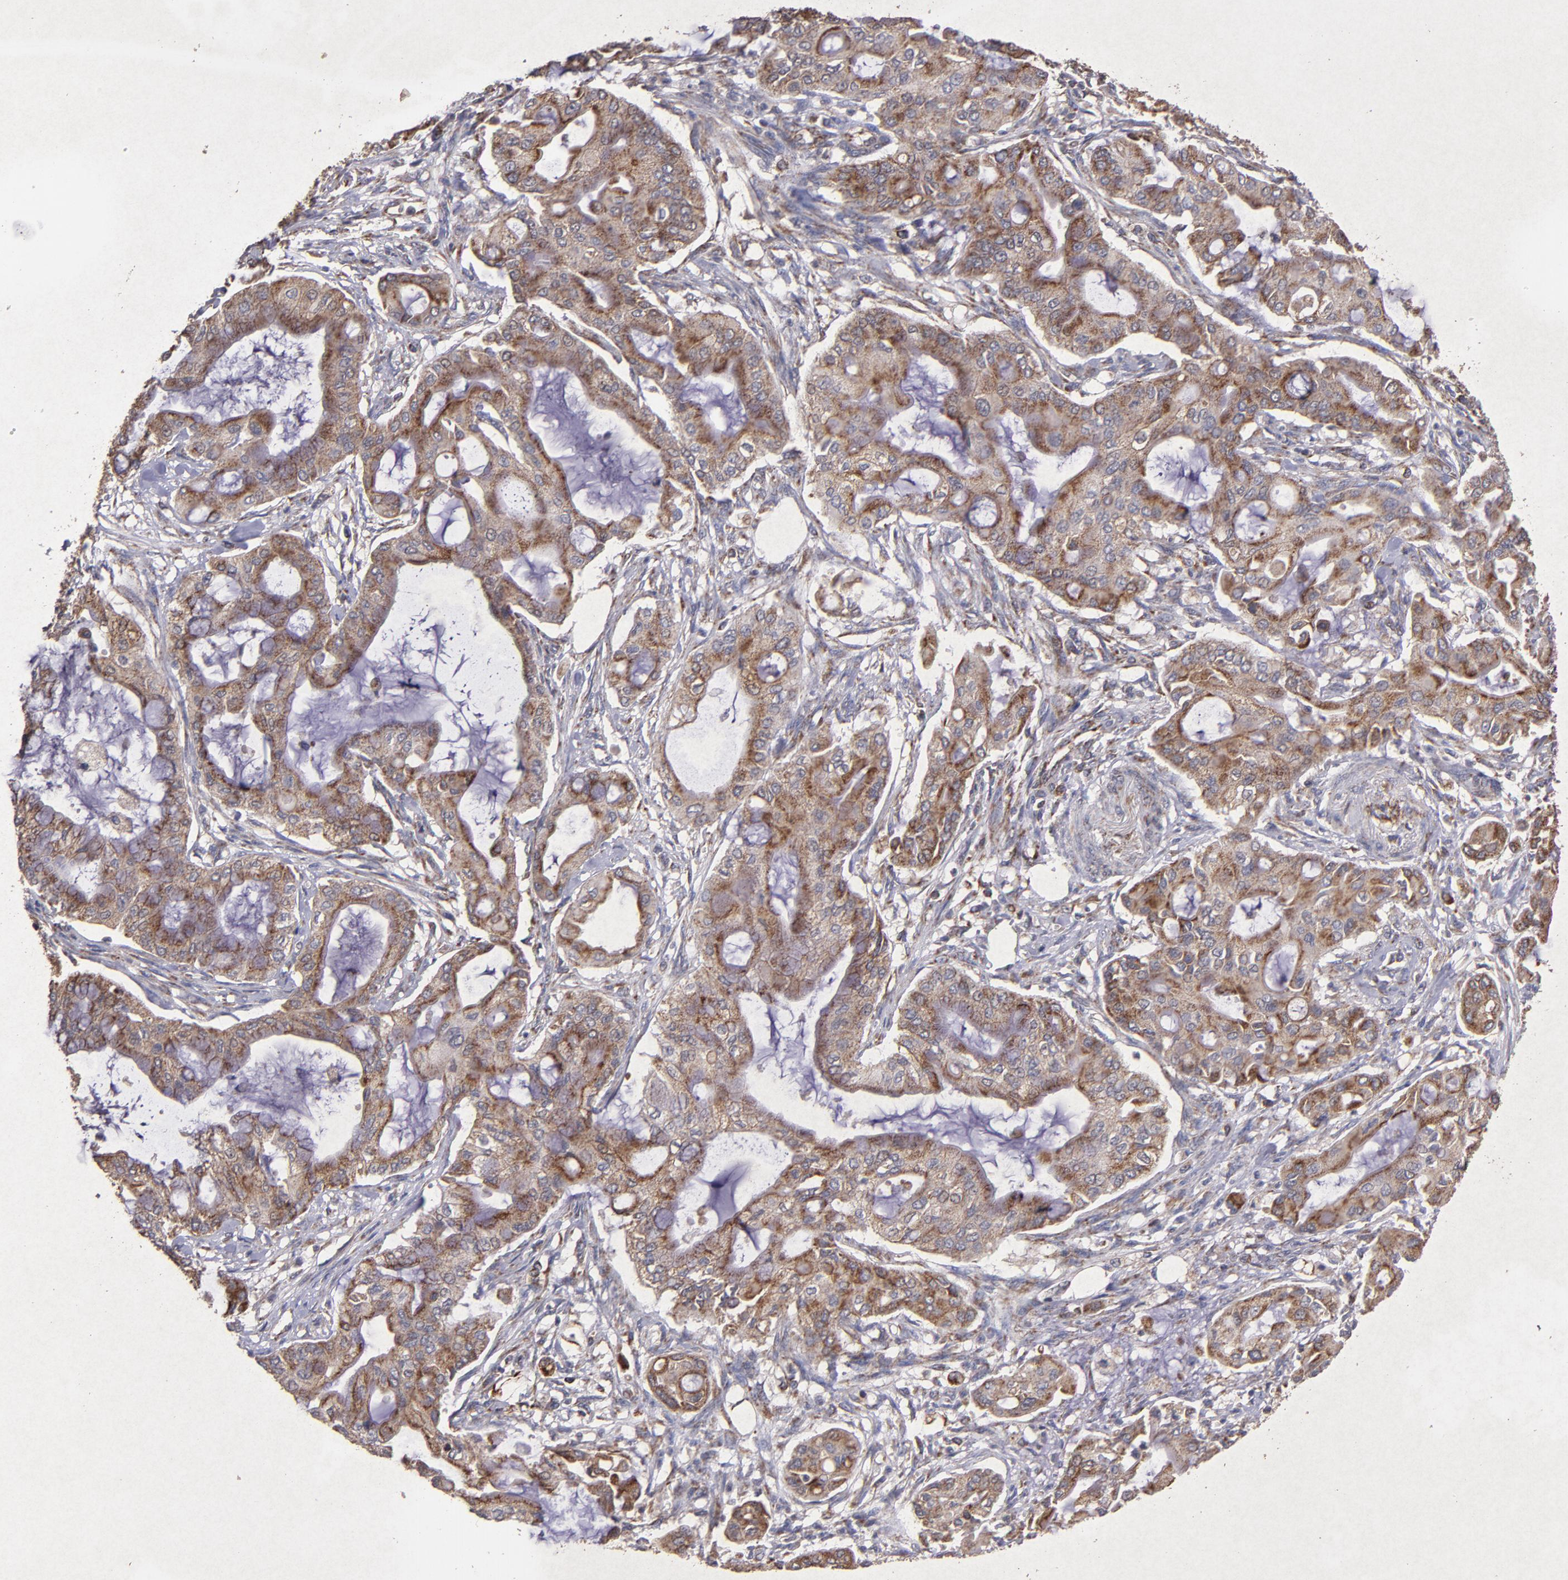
{"staining": {"intensity": "weak", "quantity": ">75%", "location": "cytoplasmic/membranous"}, "tissue": "pancreatic cancer", "cell_type": "Tumor cells", "image_type": "cancer", "snomed": [{"axis": "morphology", "description": "Adenocarcinoma, NOS"}, {"axis": "morphology", "description": "Adenocarcinoma, metastatic, NOS"}, {"axis": "topography", "description": "Lymph node"}, {"axis": "topography", "description": "Pancreas"}, {"axis": "topography", "description": "Duodenum"}], "caption": "DAB immunohistochemical staining of adenocarcinoma (pancreatic) exhibits weak cytoplasmic/membranous protein expression in about >75% of tumor cells. The staining was performed using DAB, with brown indicating positive protein expression. Nuclei are stained blue with hematoxylin.", "gene": "TIMM9", "patient": {"sex": "female", "age": 64}}